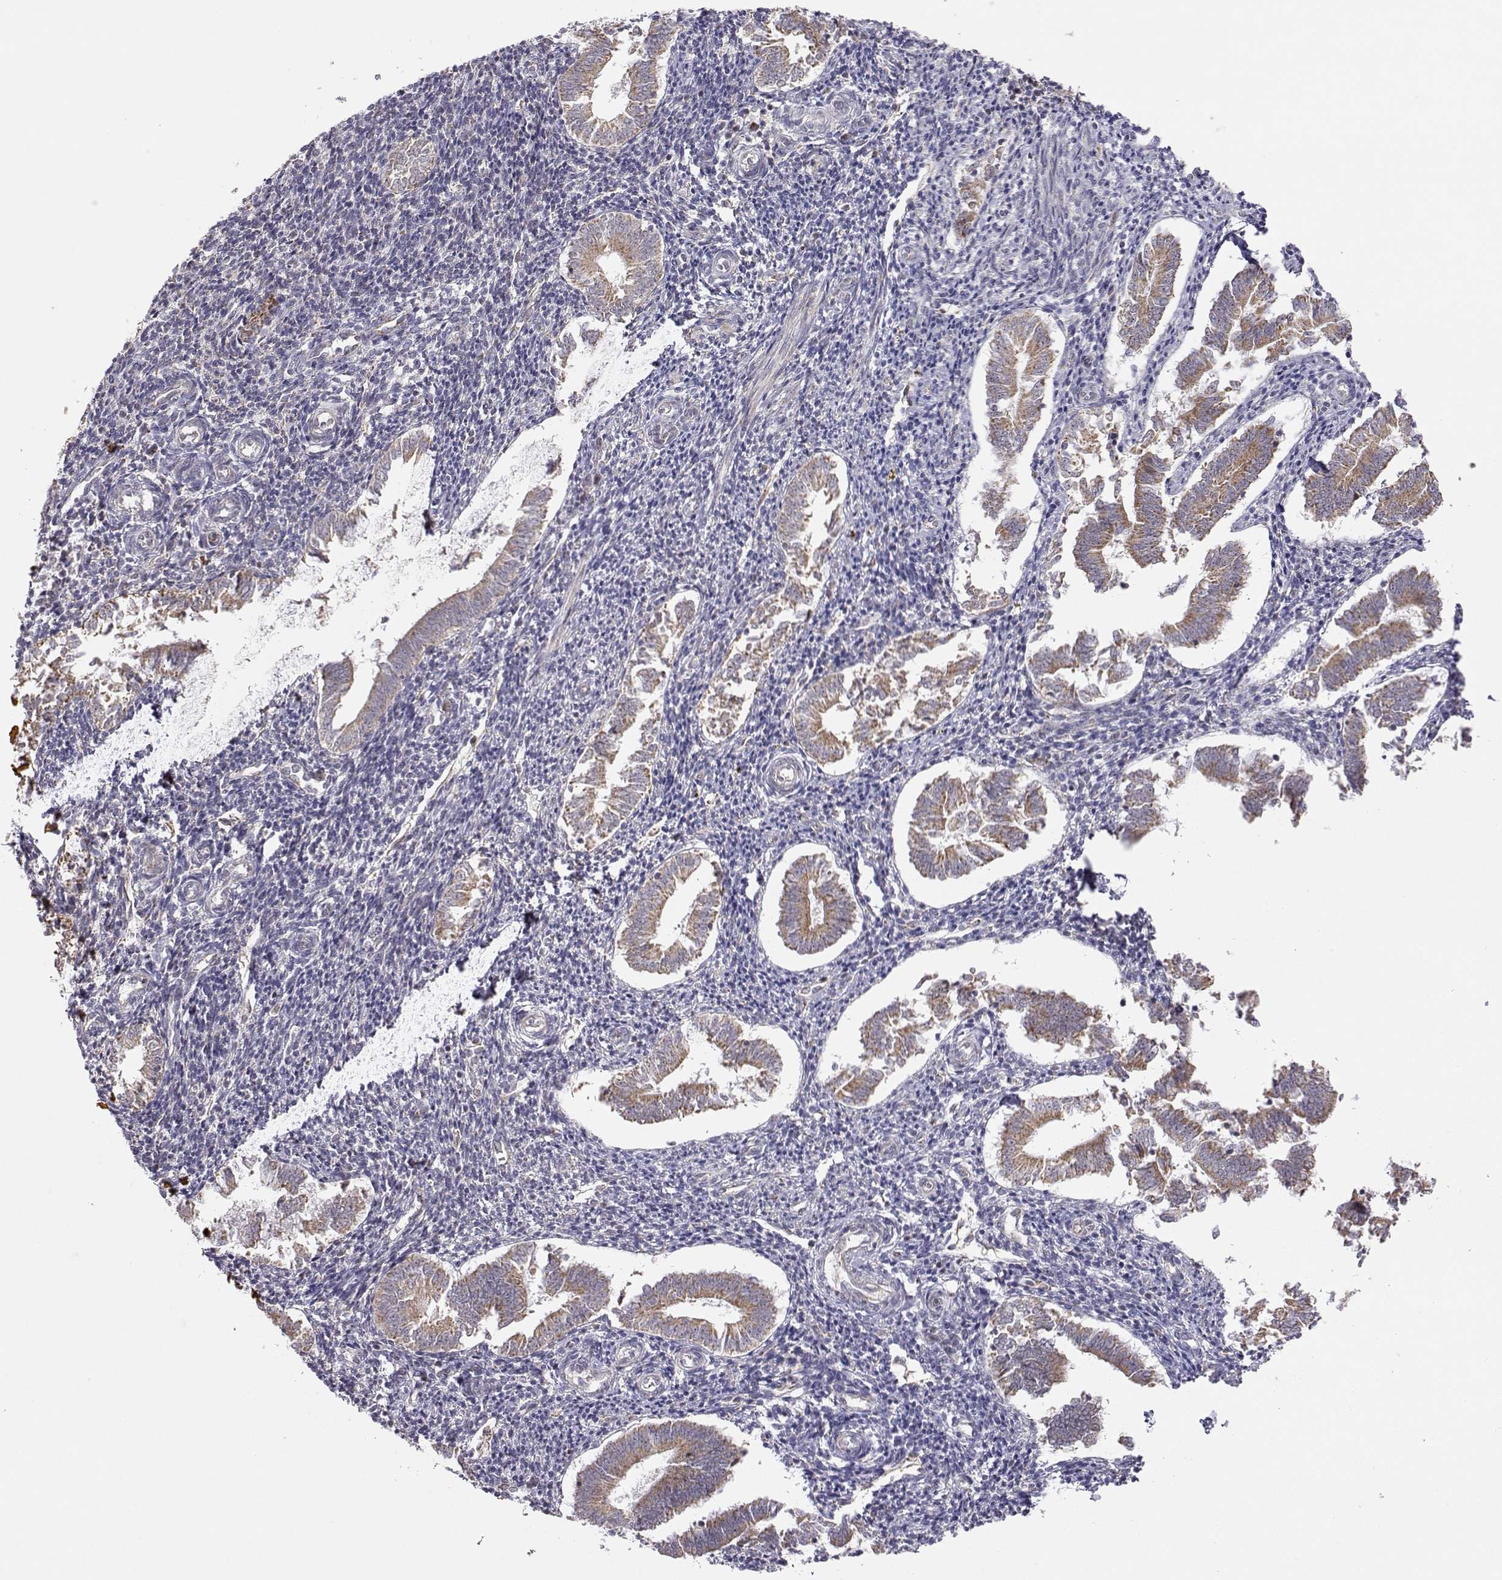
{"staining": {"intensity": "weak", "quantity": "<25%", "location": "cytoplasmic/membranous"}, "tissue": "endometrium", "cell_type": "Cells in endometrial stroma", "image_type": "normal", "snomed": [{"axis": "morphology", "description": "Normal tissue, NOS"}, {"axis": "topography", "description": "Endometrium"}], "caption": "Immunohistochemistry (IHC) of normal human endometrium reveals no staining in cells in endometrial stroma.", "gene": "EXOG", "patient": {"sex": "female", "age": 25}}